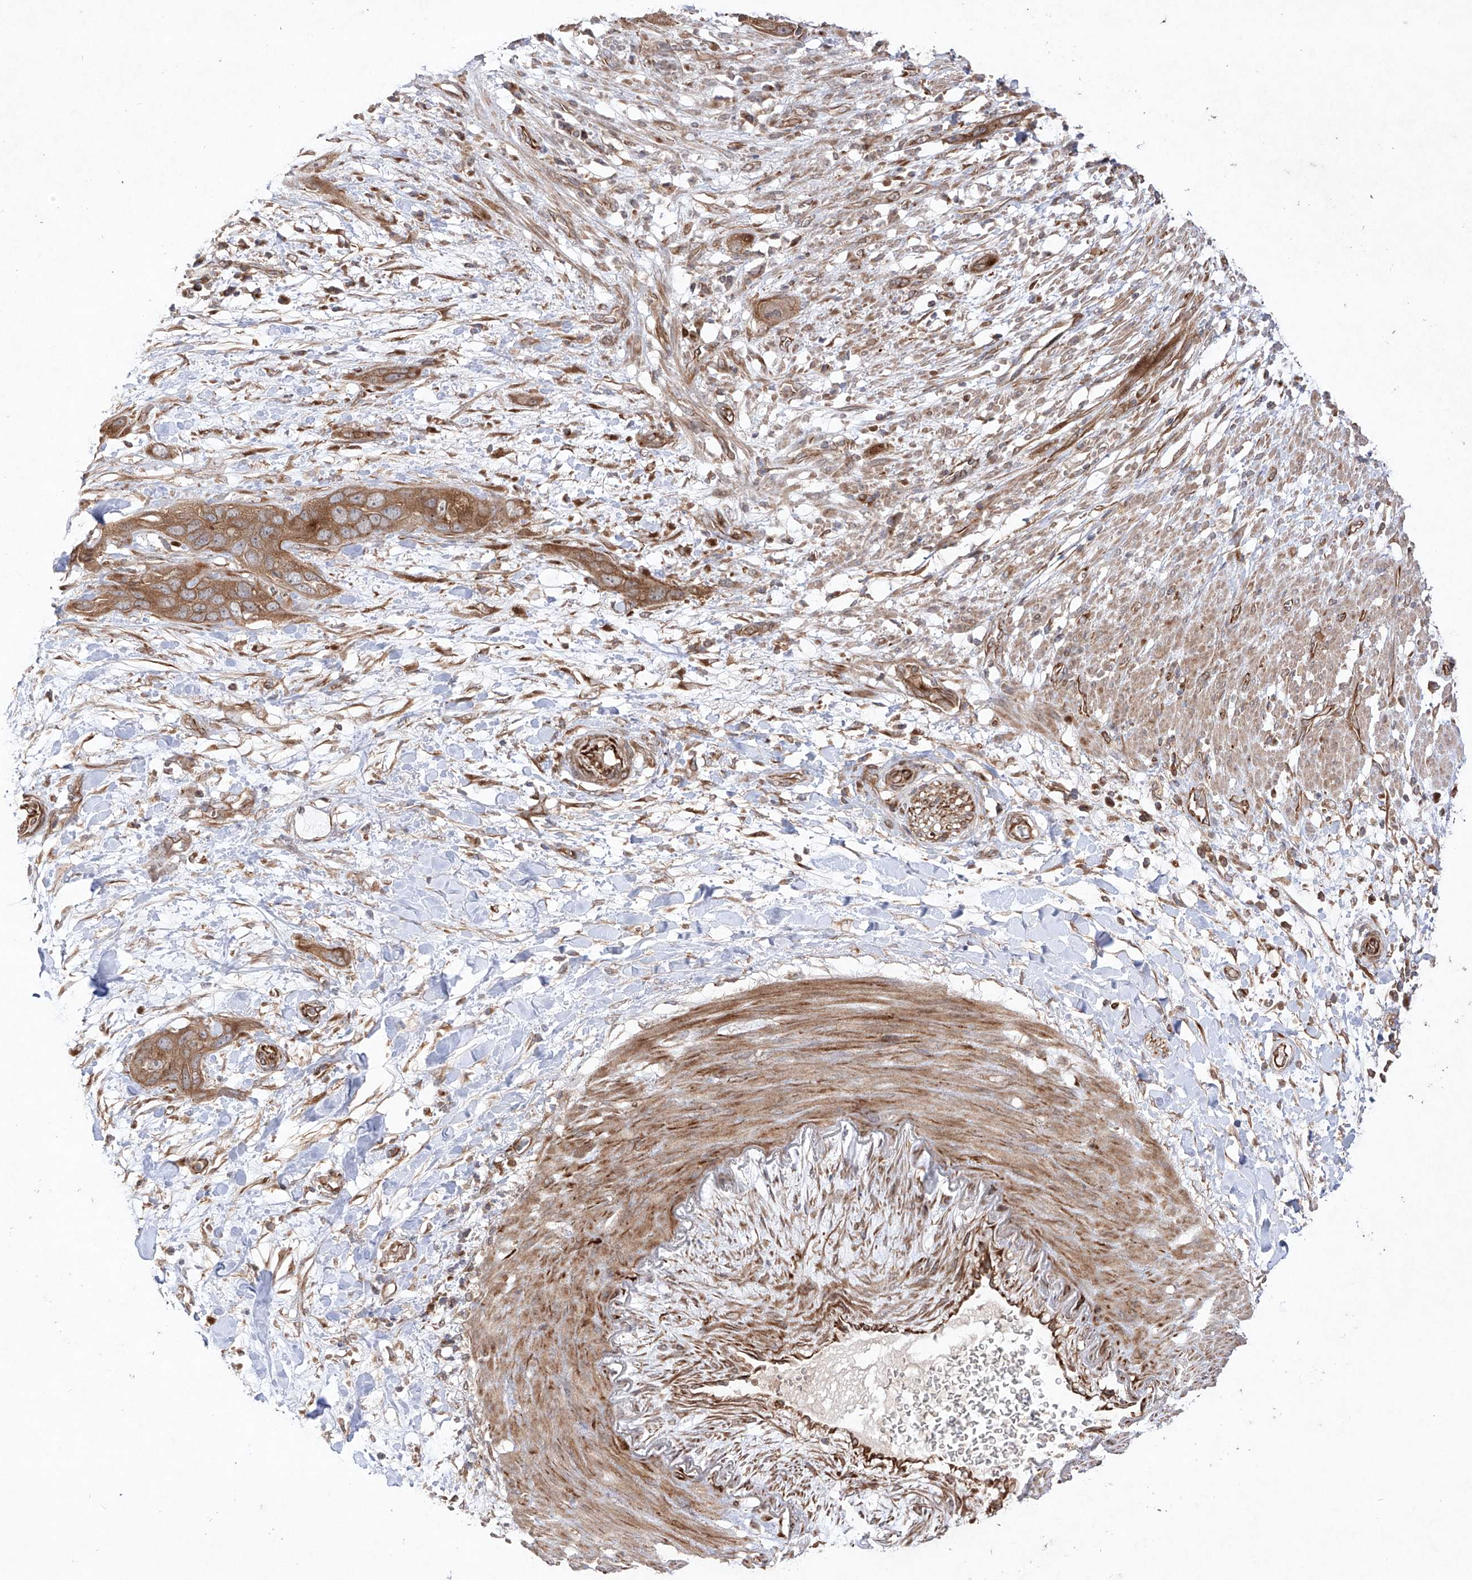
{"staining": {"intensity": "moderate", "quantity": ">75%", "location": "cytoplasmic/membranous"}, "tissue": "pancreatic cancer", "cell_type": "Tumor cells", "image_type": "cancer", "snomed": [{"axis": "morphology", "description": "Adenocarcinoma, NOS"}, {"axis": "topography", "description": "Pancreas"}], "caption": "Immunohistochemistry image of neoplastic tissue: pancreatic cancer stained using IHC displays medium levels of moderate protein expression localized specifically in the cytoplasmic/membranous of tumor cells, appearing as a cytoplasmic/membranous brown color.", "gene": "YKT6", "patient": {"sex": "female", "age": 60}}